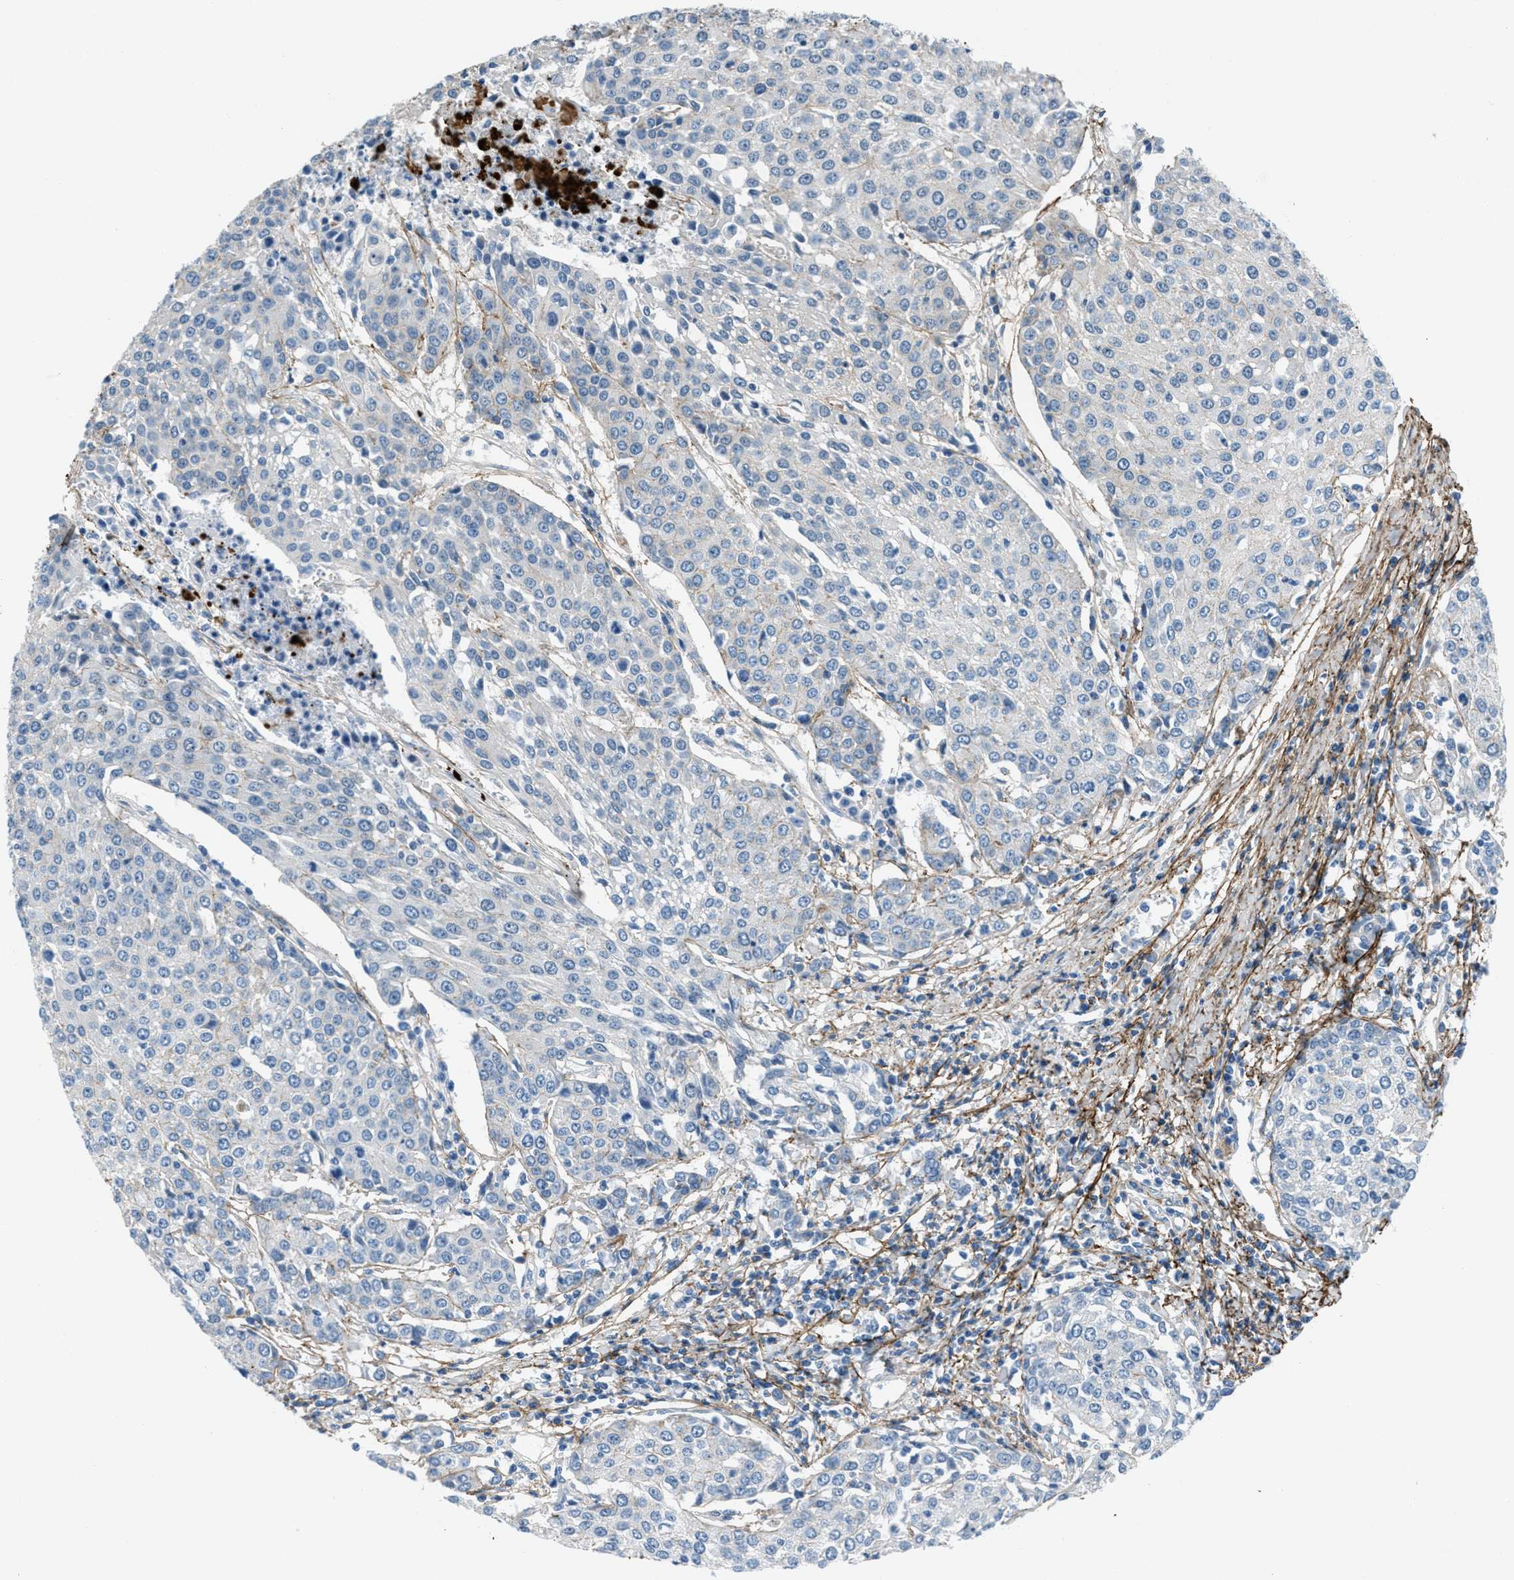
{"staining": {"intensity": "negative", "quantity": "none", "location": "none"}, "tissue": "urothelial cancer", "cell_type": "Tumor cells", "image_type": "cancer", "snomed": [{"axis": "morphology", "description": "Urothelial carcinoma, High grade"}, {"axis": "topography", "description": "Urinary bladder"}], "caption": "DAB immunohistochemical staining of human urothelial cancer demonstrates no significant positivity in tumor cells. The staining was performed using DAB (3,3'-diaminobenzidine) to visualize the protein expression in brown, while the nuclei were stained in blue with hematoxylin (Magnification: 20x).", "gene": "FBN1", "patient": {"sex": "female", "age": 85}}